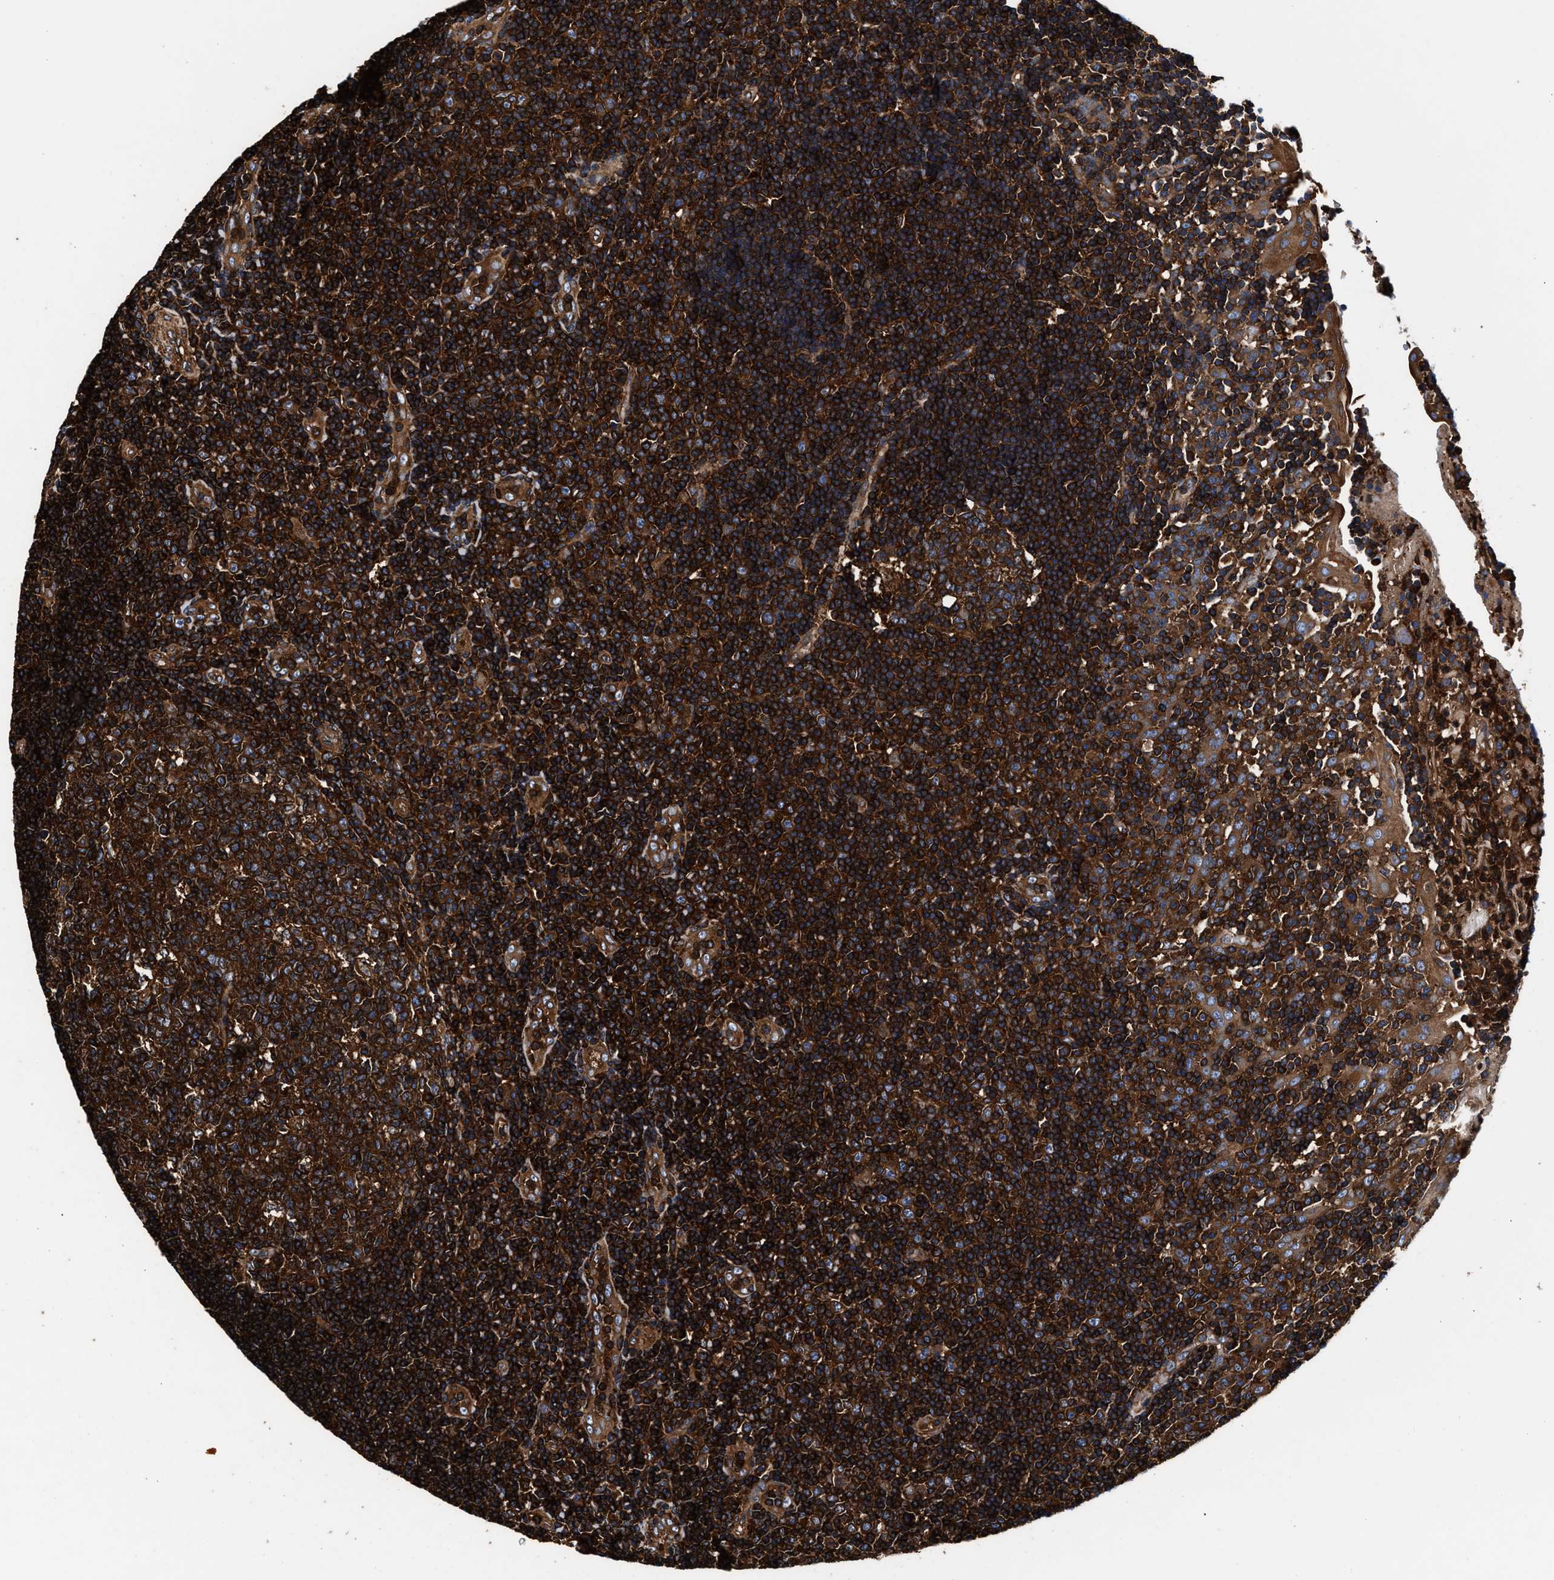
{"staining": {"intensity": "strong", "quantity": ">75%", "location": "cytoplasmic/membranous"}, "tissue": "tonsil", "cell_type": "Germinal center cells", "image_type": "normal", "snomed": [{"axis": "morphology", "description": "Normal tissue, NOS"}, {"axis": "topography", "description": "Tonsil"}], "caption": "IHC image of normal tonsil: tonsil stained using IHC displays high levels of strong protein expression localized specifically in the cytoplasmic/membranous of germinal center cells, appearing as a cytoplasmic/membranous brown color.", "gene": "ENSG00000286112", "patient": {"sex": "female", "age": 40}}